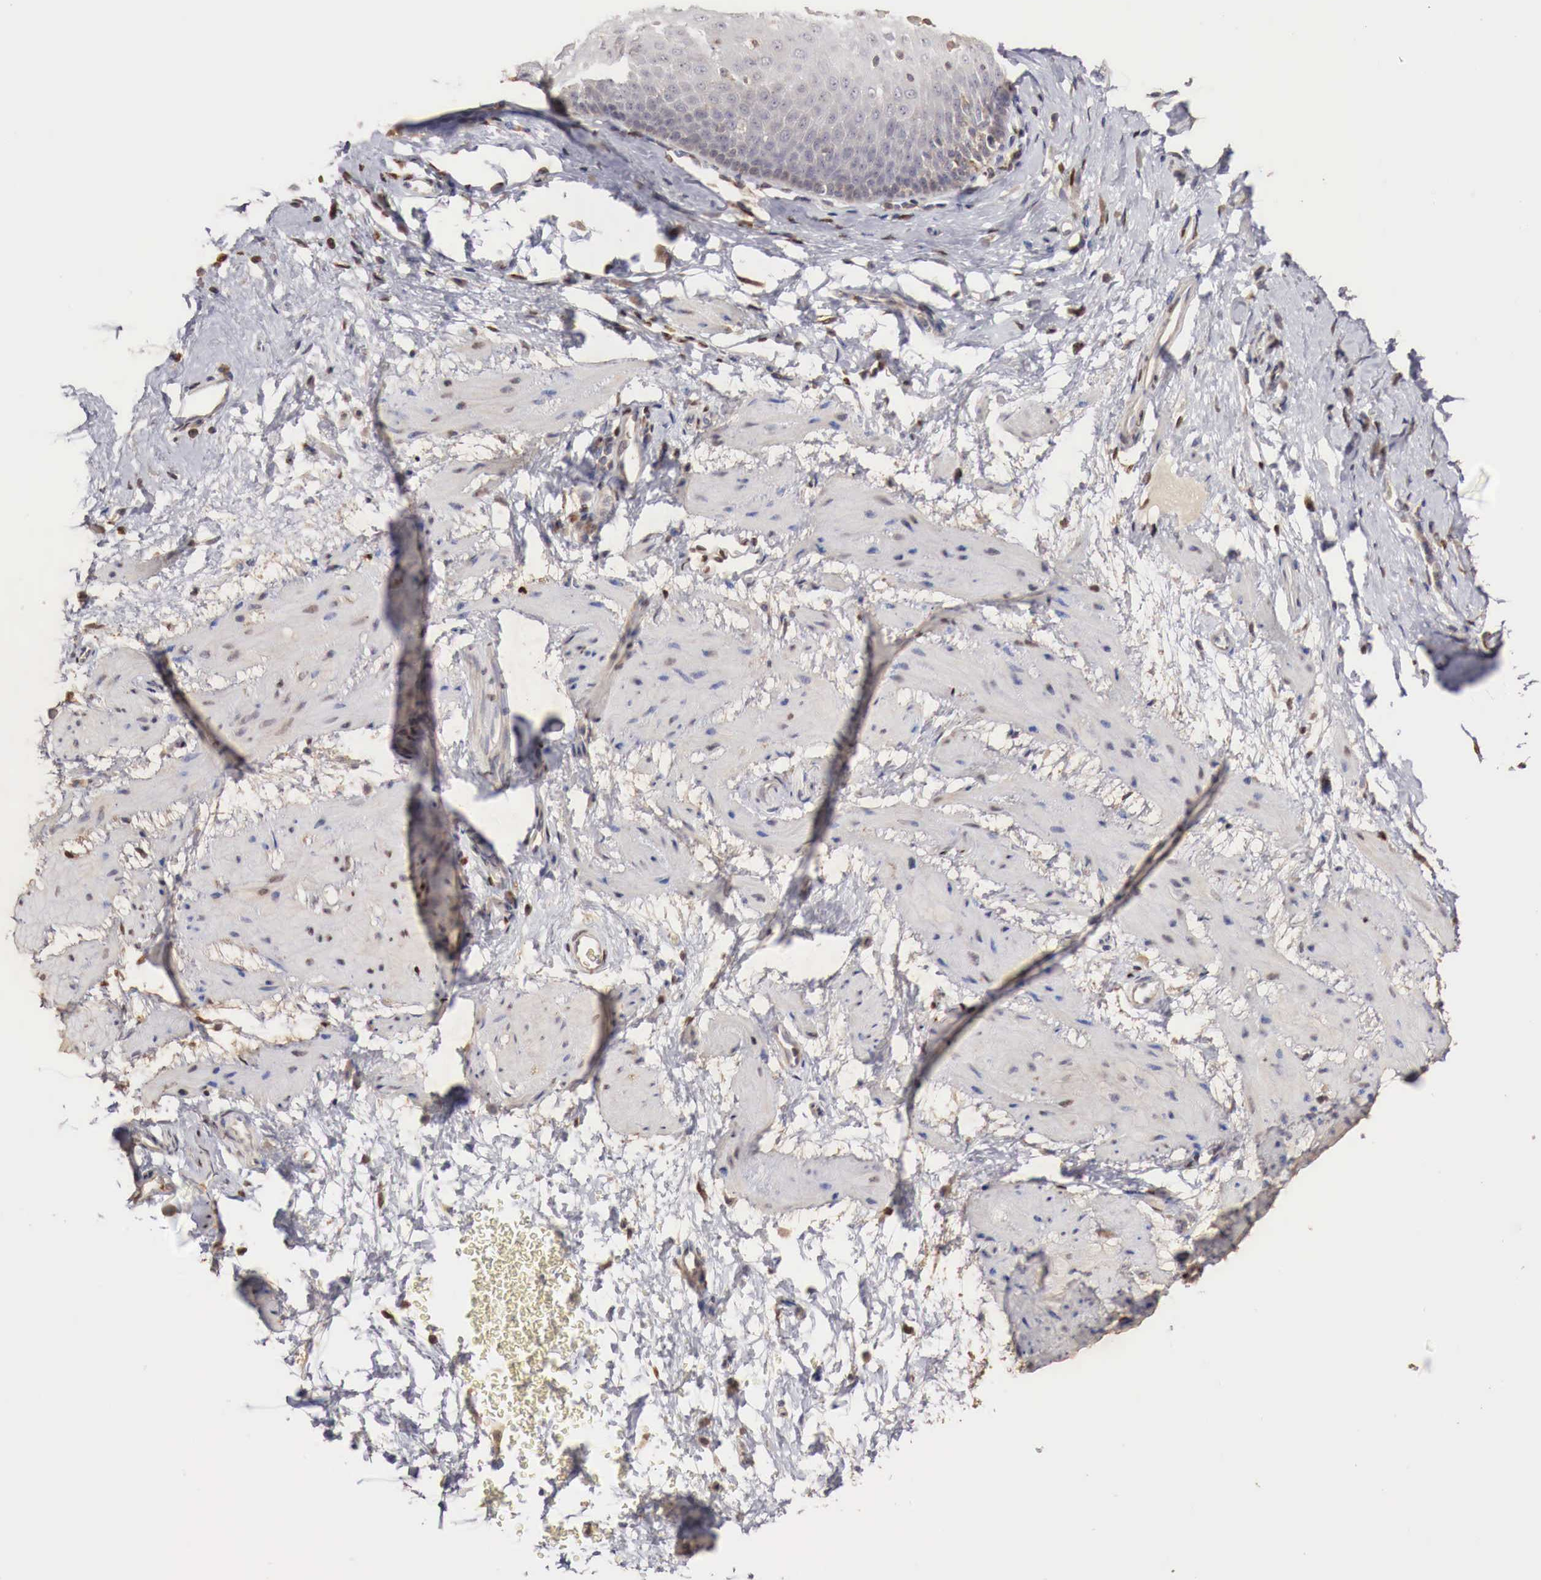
{"staining": {"intensity": "negative", "quantity": "none", "location": "none"}, "tissue": "esophagus", "cell_type": "Squamous epithelial cells", "image_type": "normal", "snomed": [{"axis": "morphology", "description": "Normal tissue, NOS"}, {"axis": "topography", "description": "Esophagus"}], "caption": "Immunohistochemistry (IHC) histopathology image of unremarkable esophagus stained for a protein (brown), which exhibits no staining in squamous epithelial cells. Nuclei are stained in blue.", "gene": "KHDRBS2", "patient": {"sex": "female", "age": 61}}